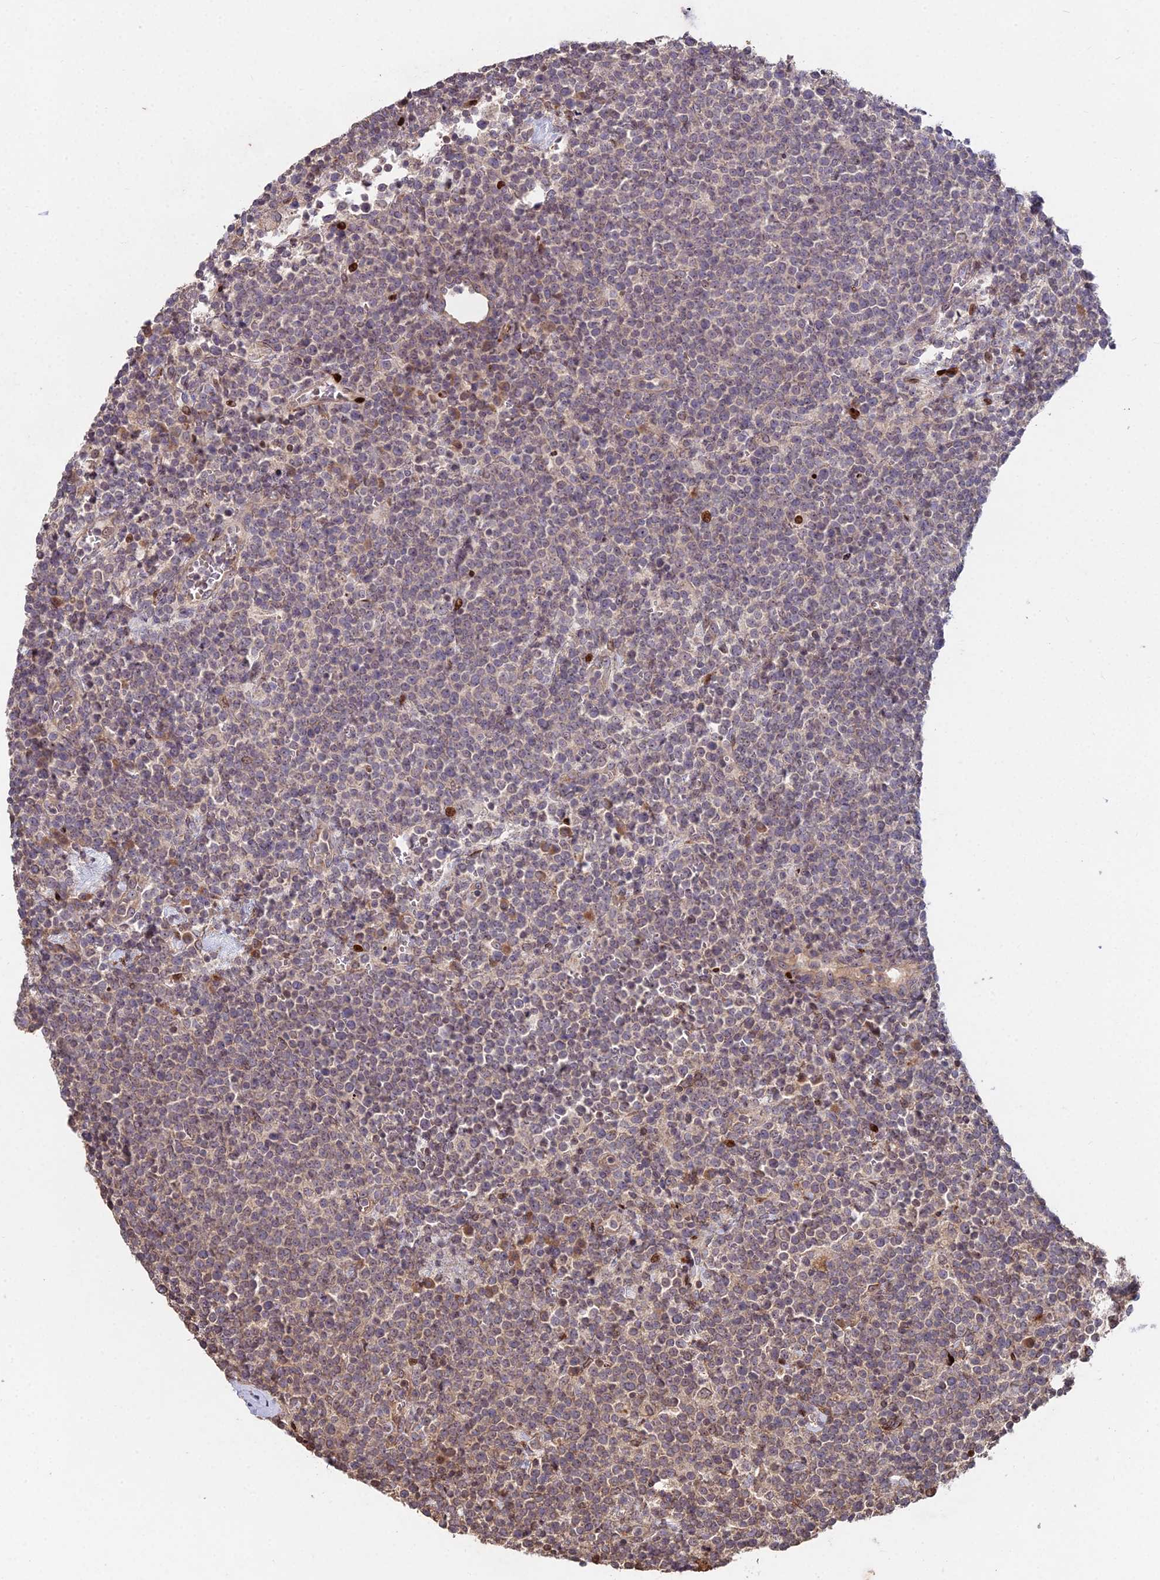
{"staining": {"intensity": "weak", "quantity": "25%-75%", "location": "cytoplasmic/membranous,nuclear"}, "tissue": "lymphoma", "cell_type": "Tumor cells", "image_type": "cancer", "snomed": [{"axis": "morphology", "description": "Malignant lymphoma, non-Hodgkin's type, High grade"}, {"axis": "topography", "description": "Lymph node"}], "caption": "This is a micrograph of immunohistochemistry (IHC) staining of lymphoma, which shows weak staining in the cytoplasmic/membranous and nuclear of tumor cells.", "gene": "RBMS2", "patient": {"sex": "male", "age": 61}}